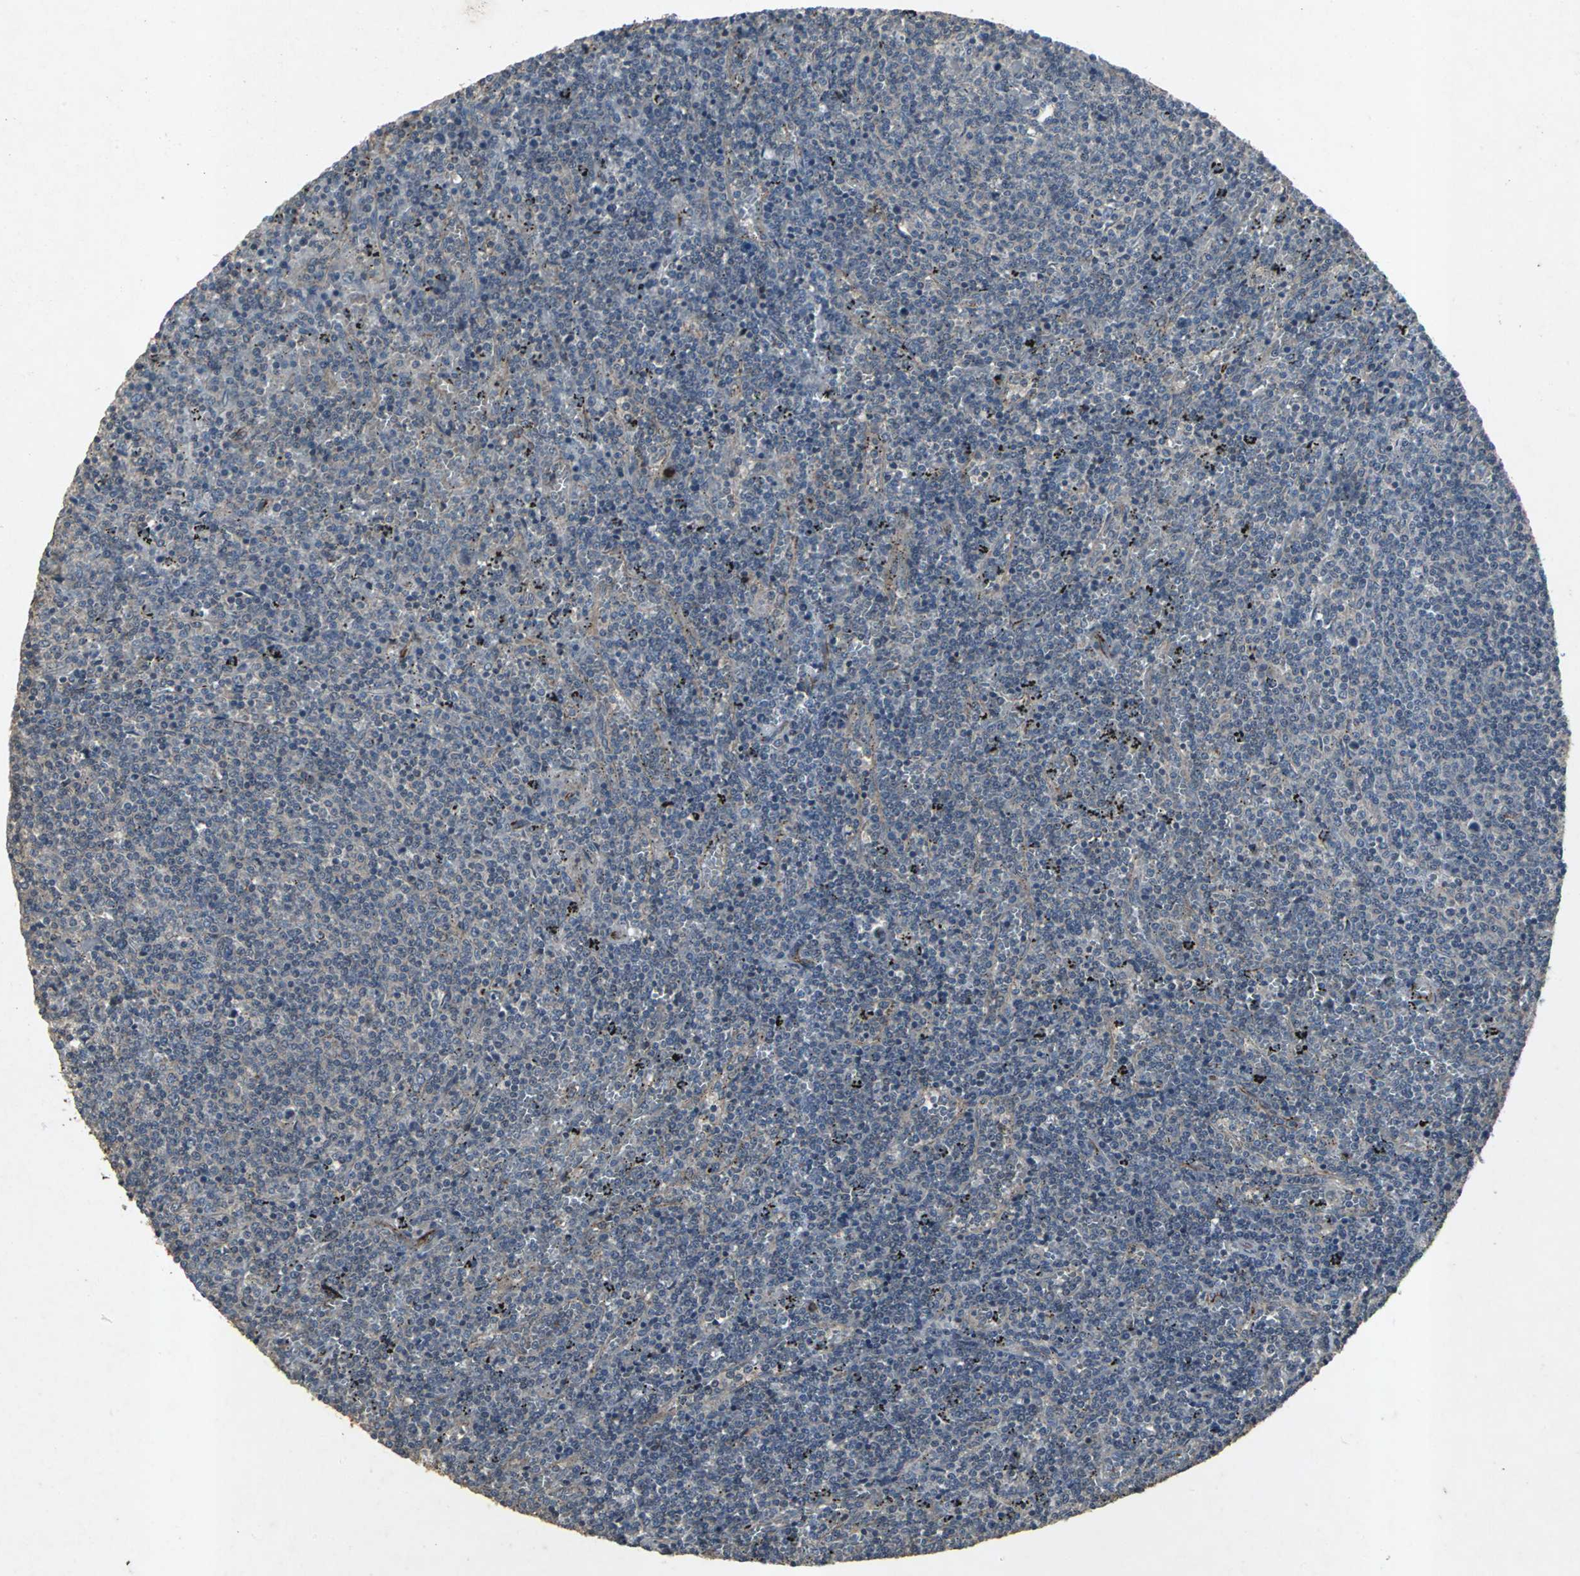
{"staining": {"intensity": "negative", "quantity": "none", "location": "none"}, "tissue": "lymphoma", "cell_type": "Tumor cells", "image_type": "cancer", "snomed": [{"axis": "morphology", "description": "Malignant lymphoma, non-Hodgkin's type, Low grade"}, {"axis": "topography", "description": "Spleen"}], "caption": "This is a image of IHC staining of lymphoma, which shows no expression in tumor cells.", "gene": "CCR9", "patient": {"sex": "female", "age": 50}}